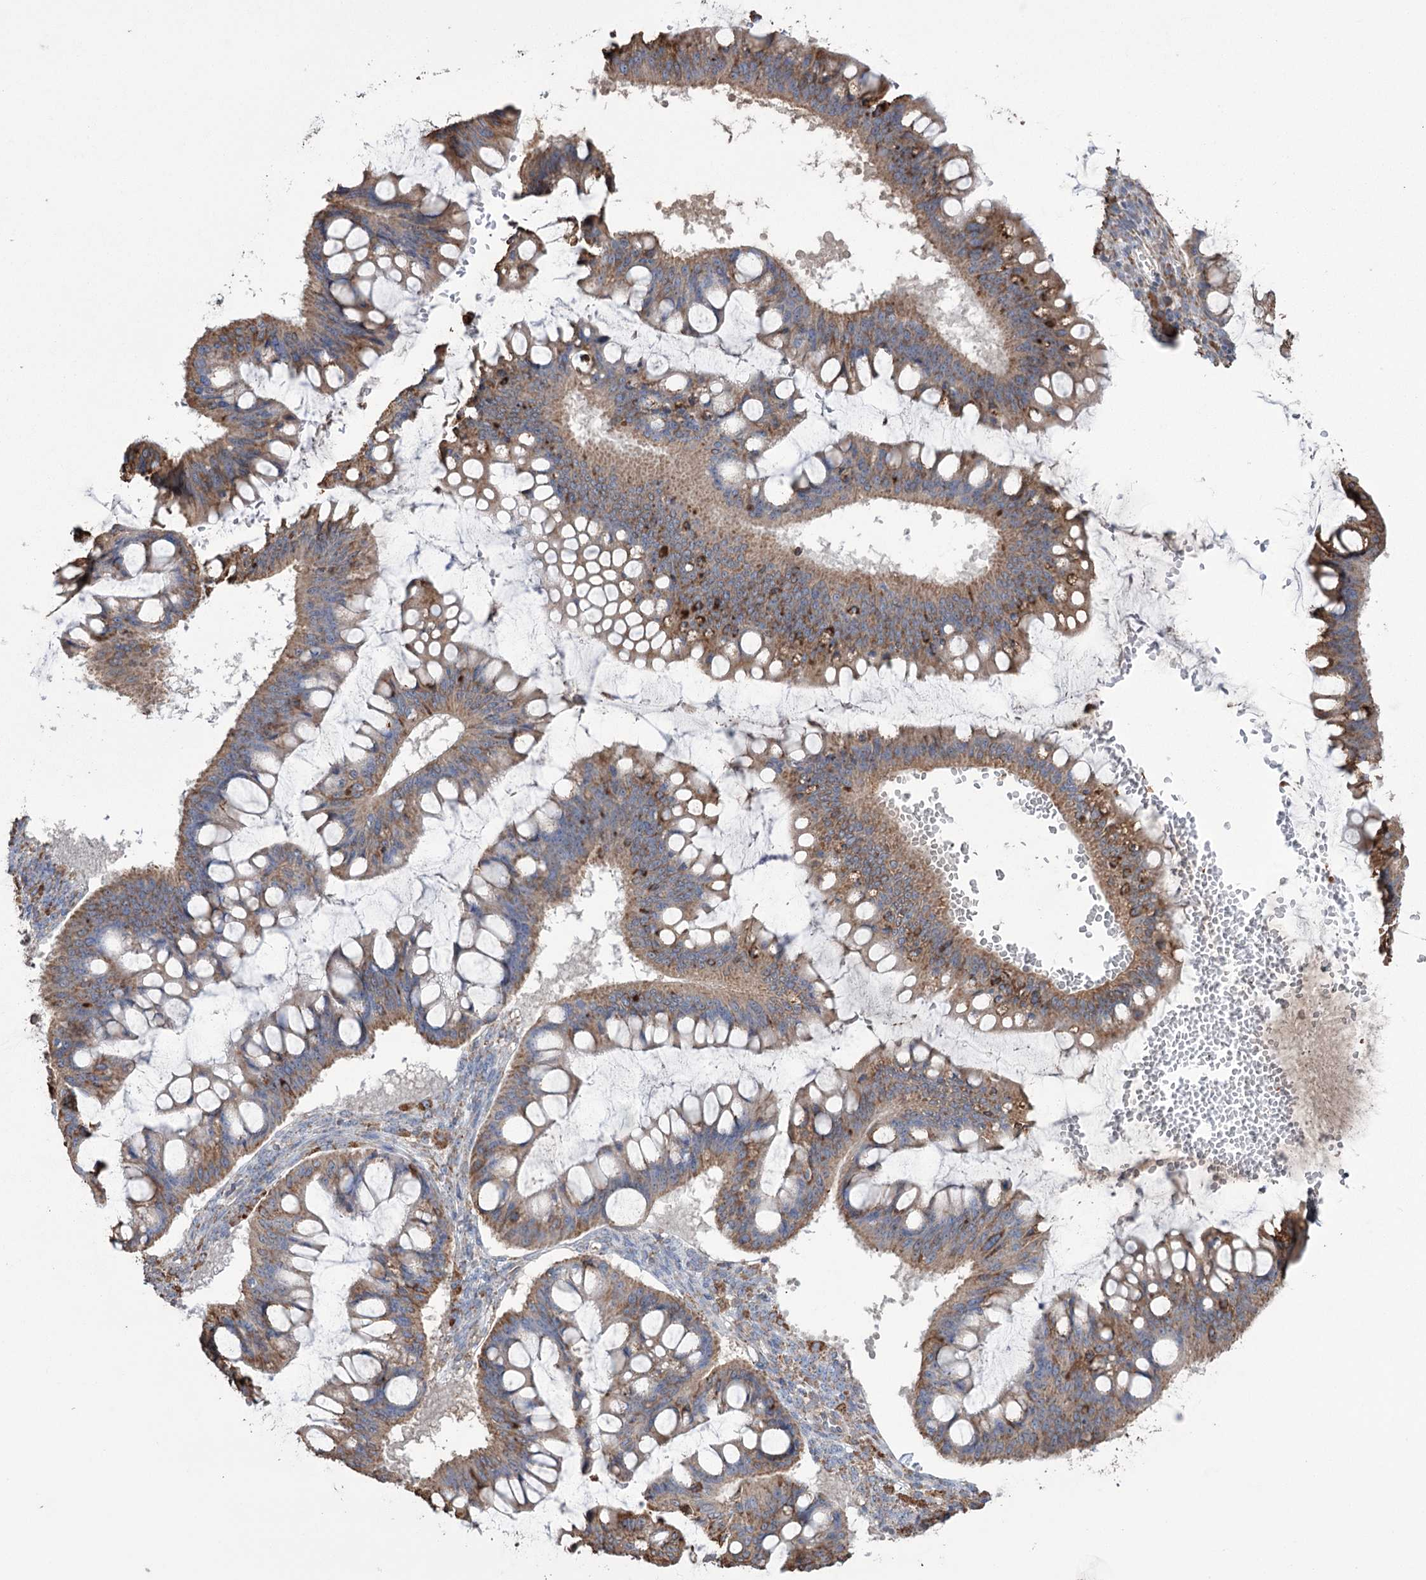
{"staining": {"intensity": "moderate", "quantity": ">75%", "location": "cytoplasmic/membranous"}, "tissue": "ovarian cancer", "cell_type": "Tumor cells", "image_type": "cancer", "snomed": [{"axis": "morphology", "description": "Cystadenocarcinoma, mucinous, NOS"}, {"axis": "topography", "description": "Ovary"}], "caption": "DAB immunohistochemical staining of human ovarian cancer (mucinous cystadenocarcinoma) displays moderate cytoplasmic/membranous protein staining in approximately >75% of tumor cells. (Stains: DAB (3,3'-diaminobenzidine) in brown, nuclei in blue, Microscopy: brightfield microscopy at high magnification).", "gene": "TRIM71", "patient": {"sex": "female", "age": 73}}